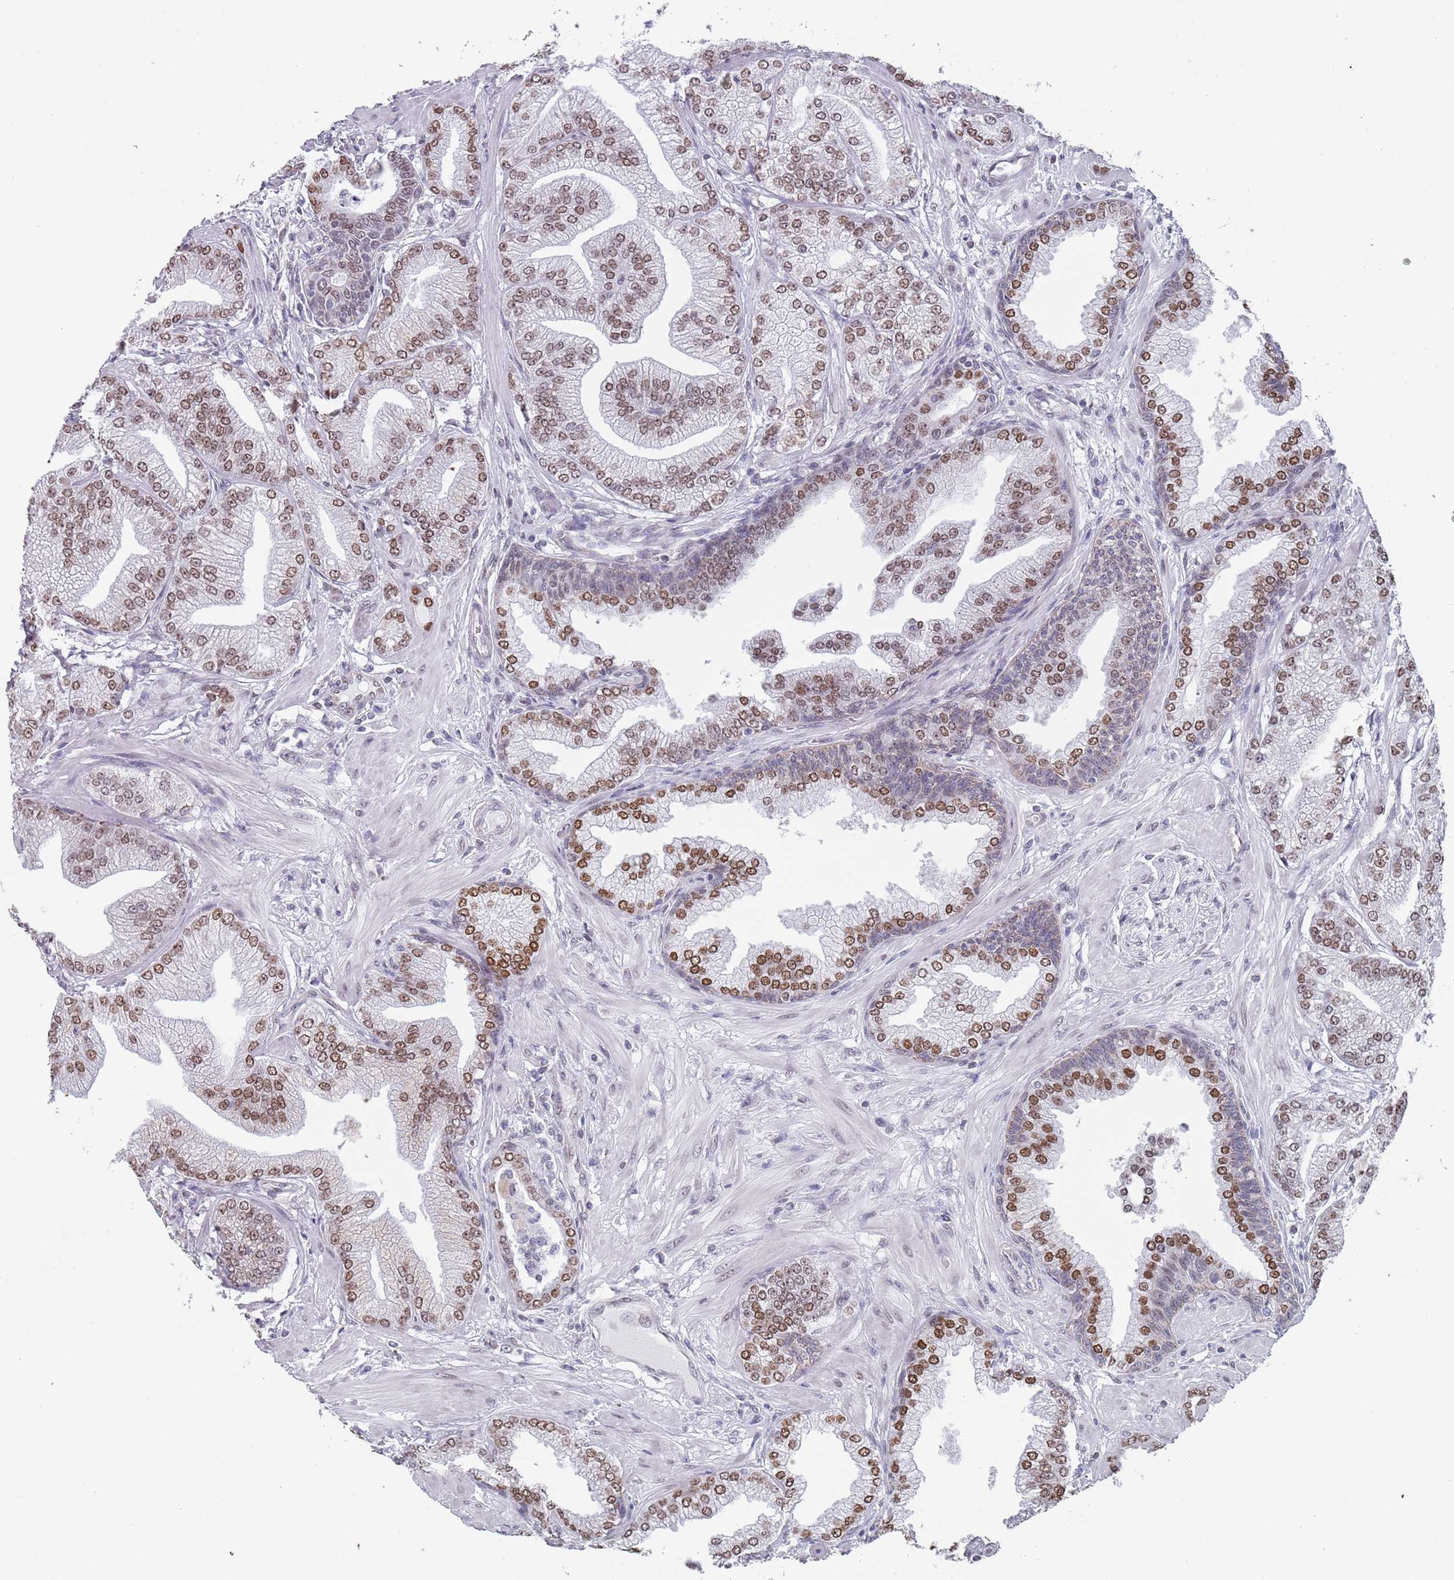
{"staining": {"intensity": "moderate", "quantity": ">75%", "location": "nuclear"}, "tissue": "prostate cancer", "cell_type": "Tumor cells", "image_type": "cancer", "snomed": [{"axis": "morphology", "description": "Adenocarcinoma, Low grade"}, {"axis": "topography", "description": "Prostate"}], "caption": "Immunohistochemistry (IHC) image of neoplastic tissue: low-grade adenocarcinoma (prostate) stained using immunohistochemistry displays medium levels of moderate protein expression localized specifically in the nuclear of tumor cells, appearing as a nuclear brown color.", "gene": "MFSD12", "patient": {"sex": "male", "age": 55}}